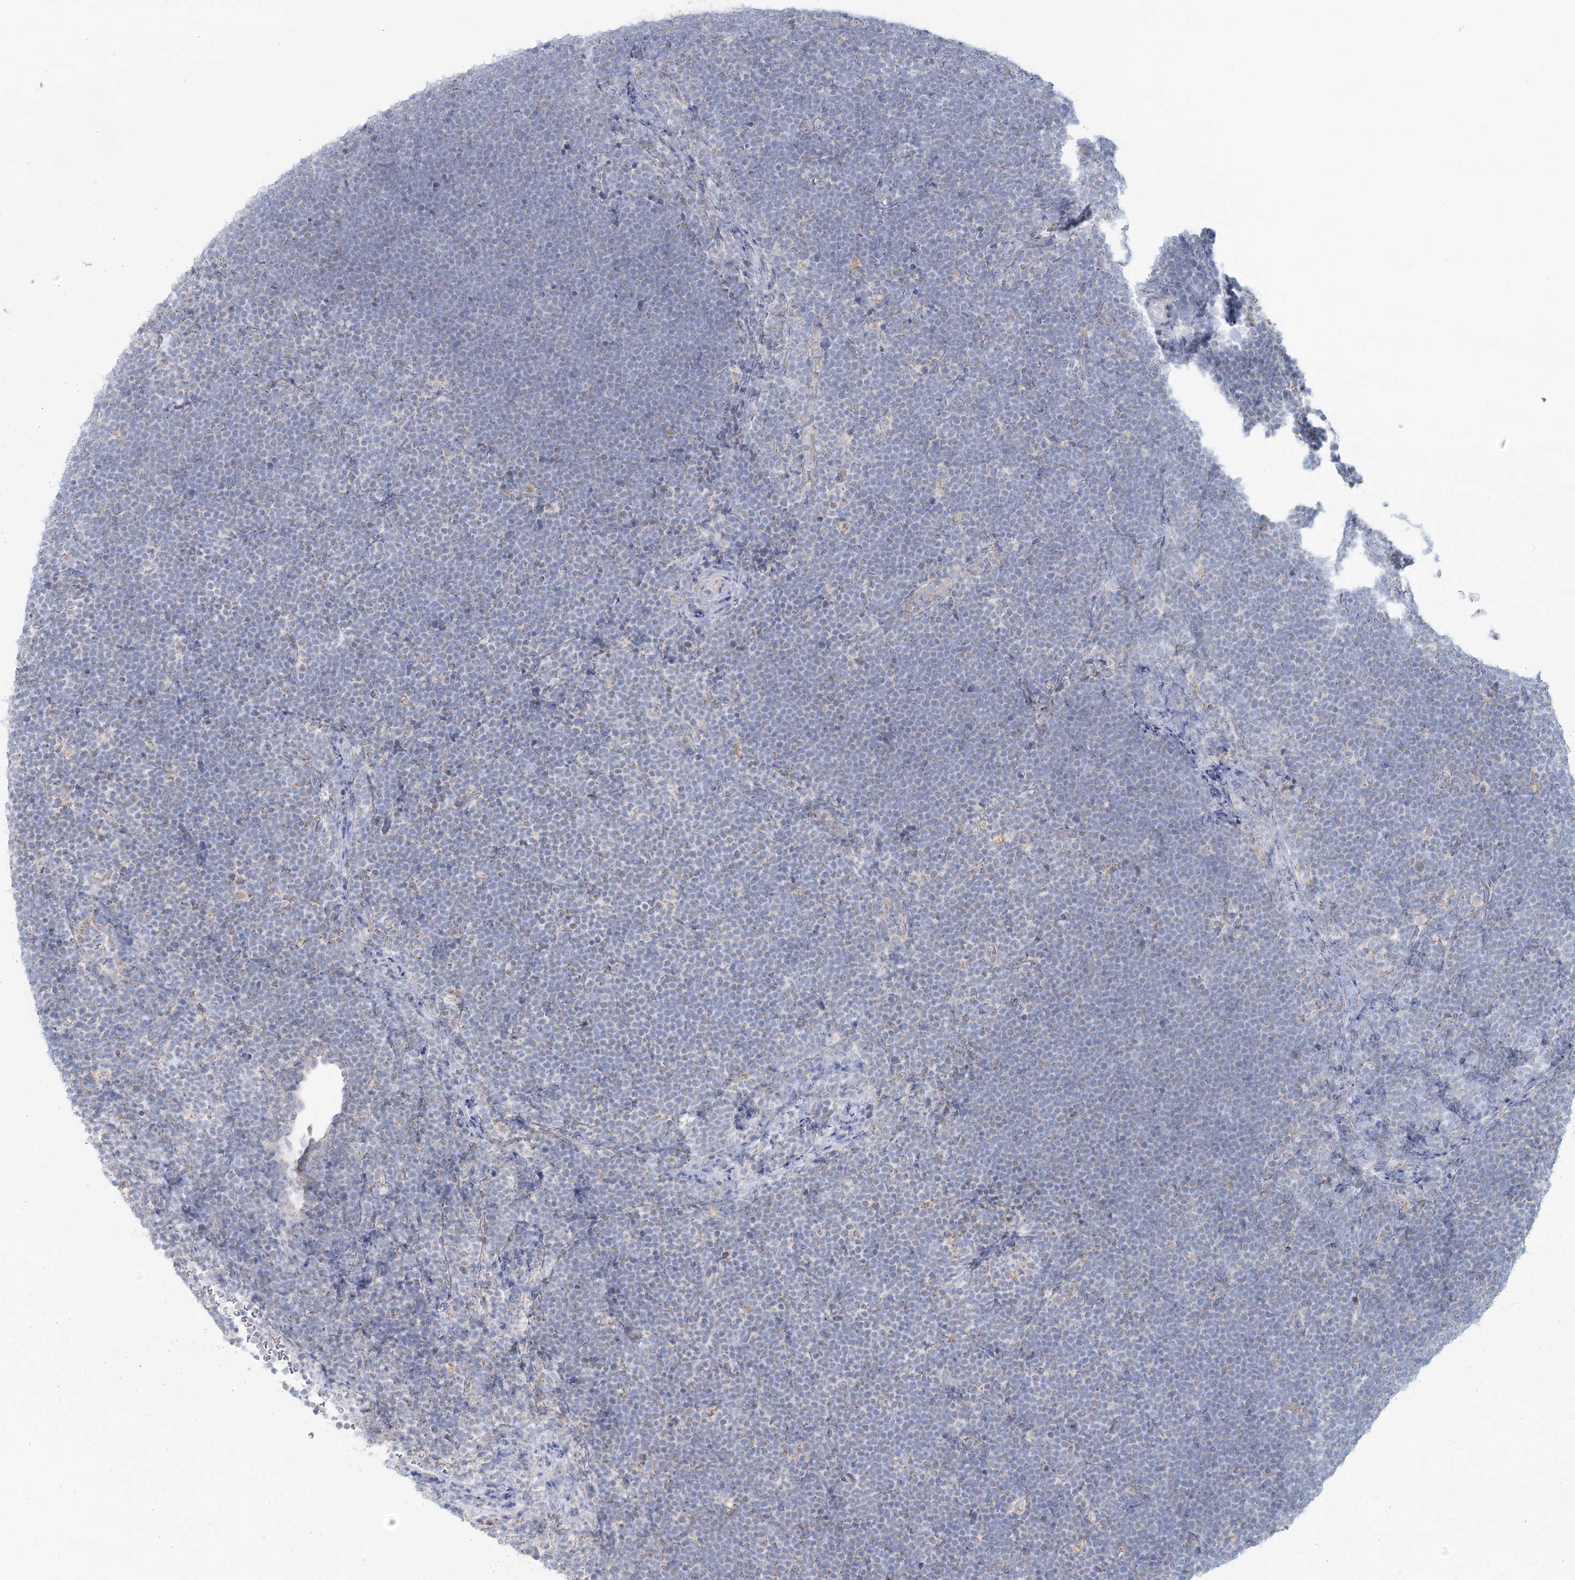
{"staining": {"intensity": "negative", "quantity": "none", "location": "none"}, "tissue": "lymphoma", "cell_type": "Tumor cells", "image_type": "cancer", "snomed": [{"axis": "morphology", "description": "Malignant lymphoma, non-Hodgkin's type, High grade"}, {"axis": "topography", "description": "Lymph node"}], "caption": "This is a image of immunohistochemistry staining of high-grade malignant lymphoma, non-Hodgkin's type, which shows no expression in tumor cells.", "gene": "BPHL", "patient": {"sex": "male", "age": 13}}